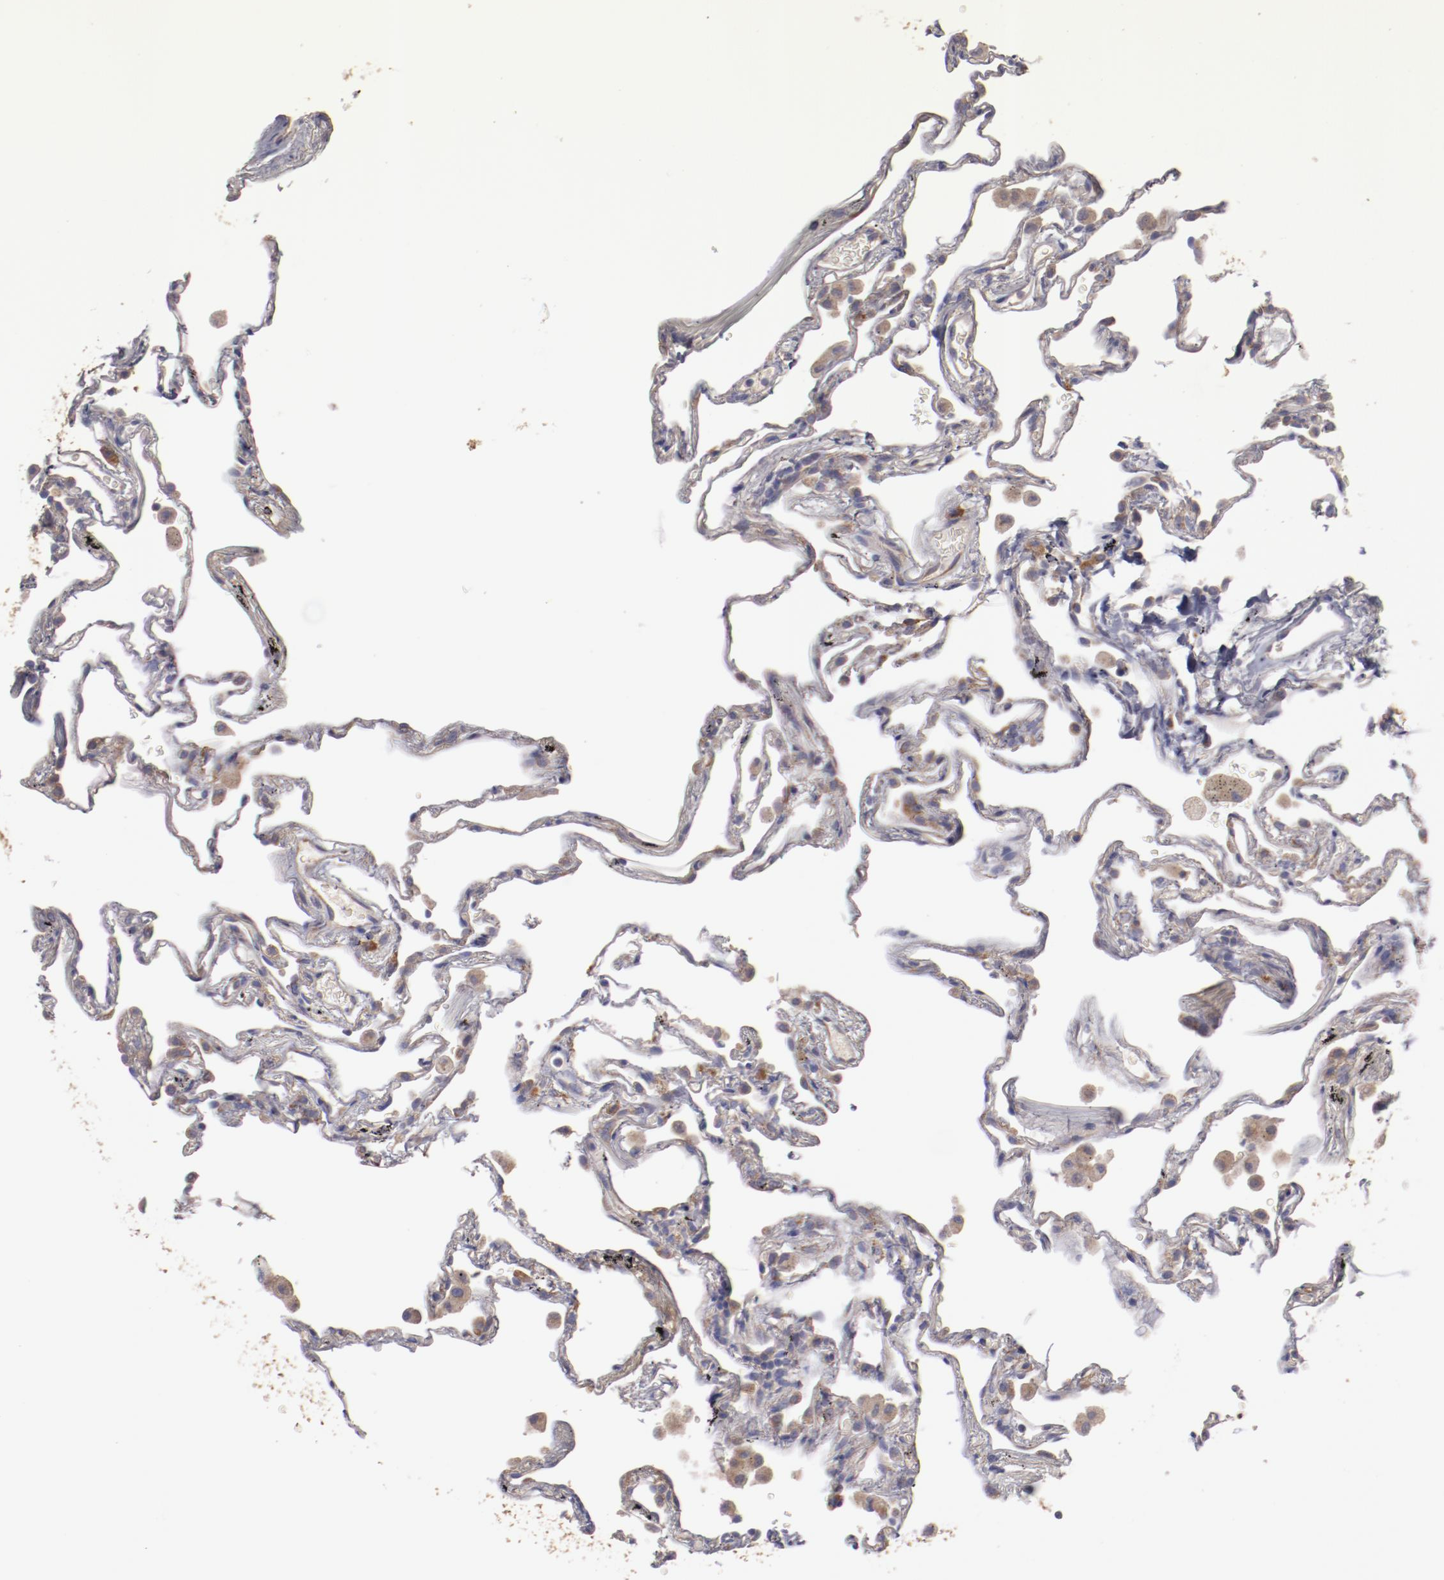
{"staining": {"intensity": "weak", "quantity": "<25%", "location": "cytoplasmic/membranous"}, "tissue": "lung", "cell_type": "Alveolar cells", "image_type": "normal", "snomed": [{"axis": "morphology", "description": "Normal tissue, NOS"}, {"axis": "morphology", "description": "Inflammation, NOS"}, {"axis": "topography", "description": "Lung"}], "caption": "Photomicrograph shows no protein expression in alveolar cells of normal lung.", "gene": "ENTPD5", "patient": {"sex": "male", "age": 69}}